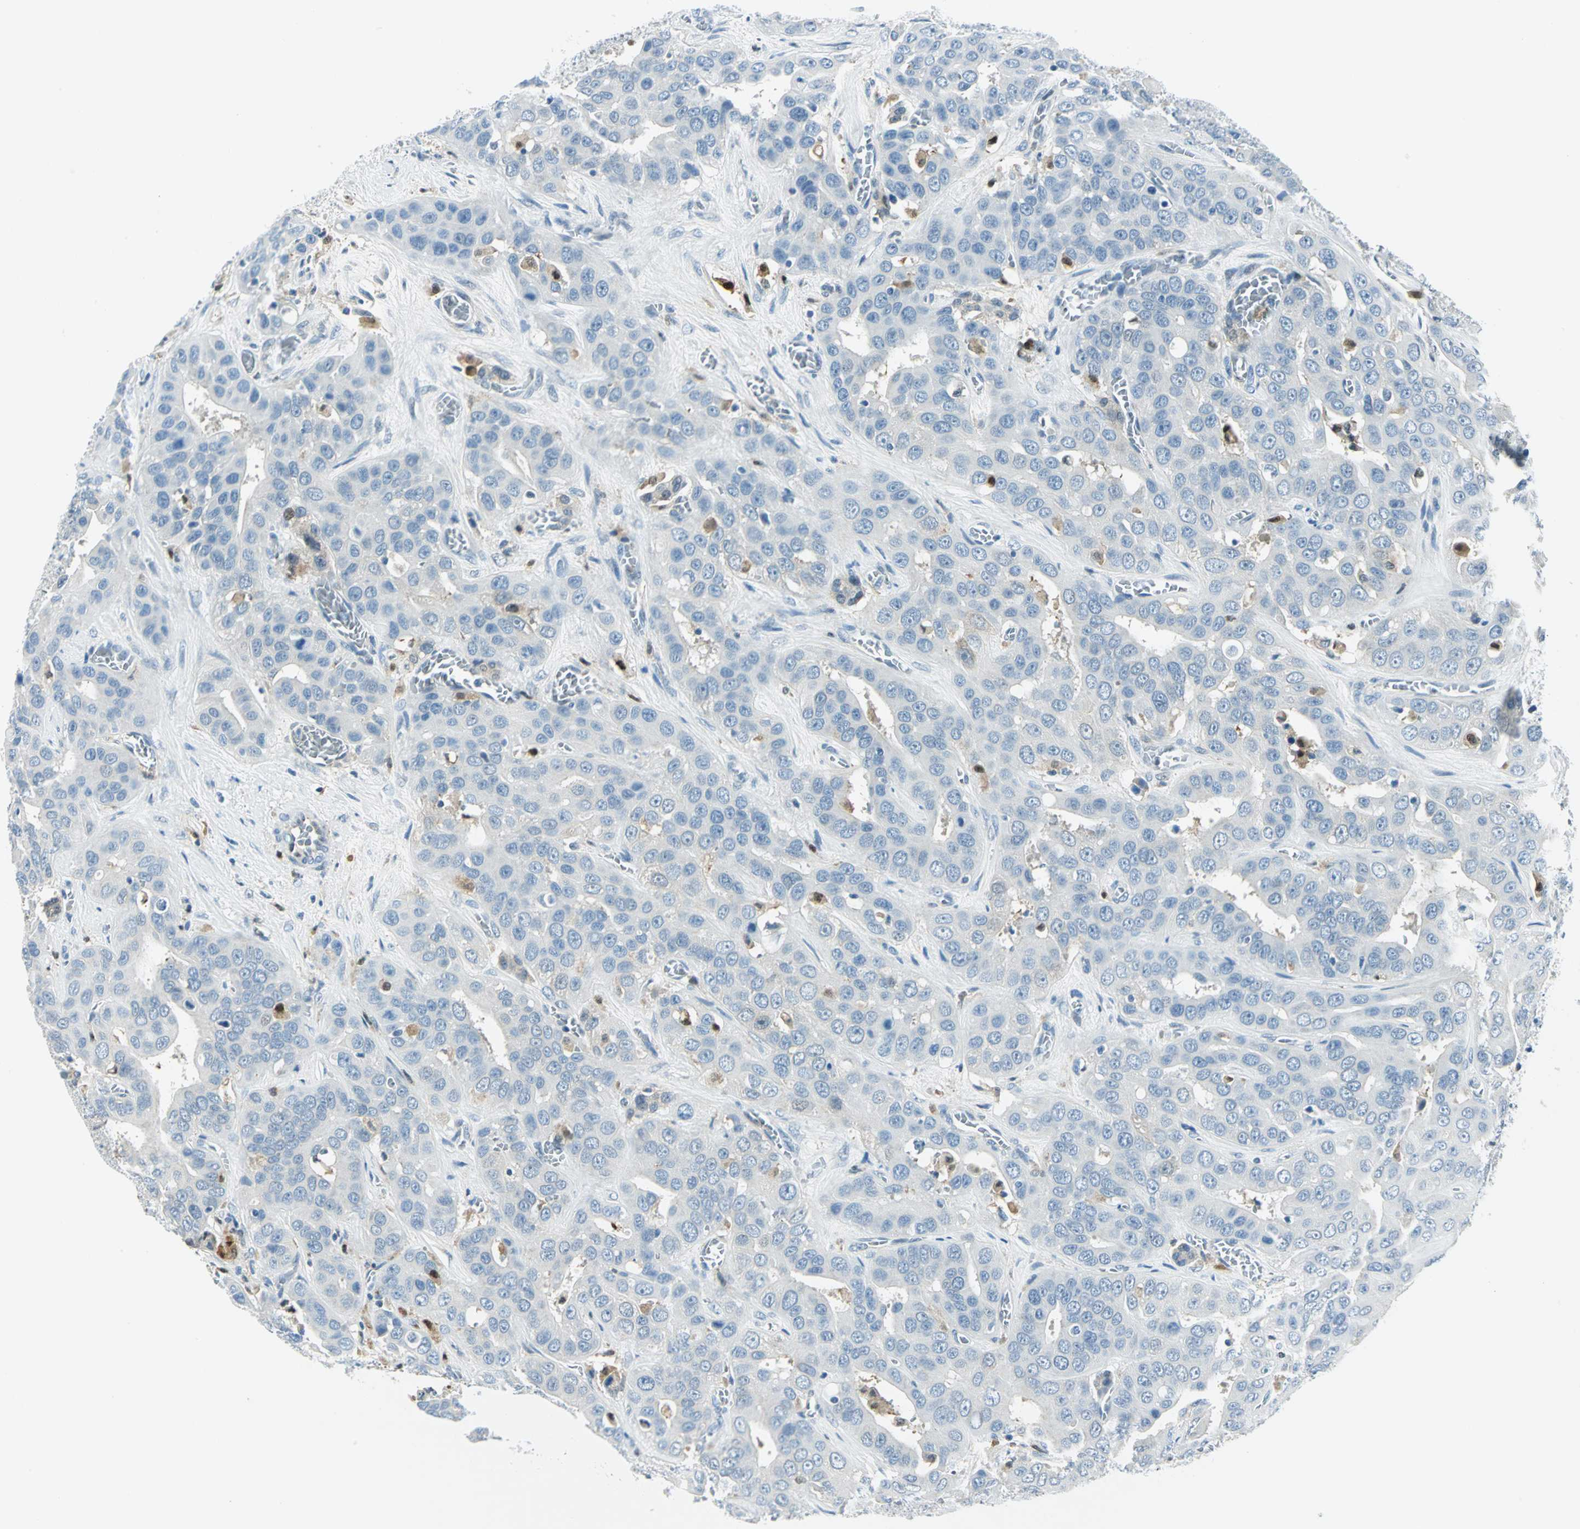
{"staining": {"intensity": "negative", "quantity": "none", "location": "none"}, "tissue": "liver cancer", "cell_type": "Tumor cells", "image_type": "cancer", "snomed": [{"axis": "morphology", "description": "Cholangiocarcinoma"}, {"axis": "topography", "description": "Liver"}], "caption": "IHC of human liver cancer shows no expression in tumor cells.", "gene": "AKR1A1", "patient": {"sex": "female", "age": 52}}